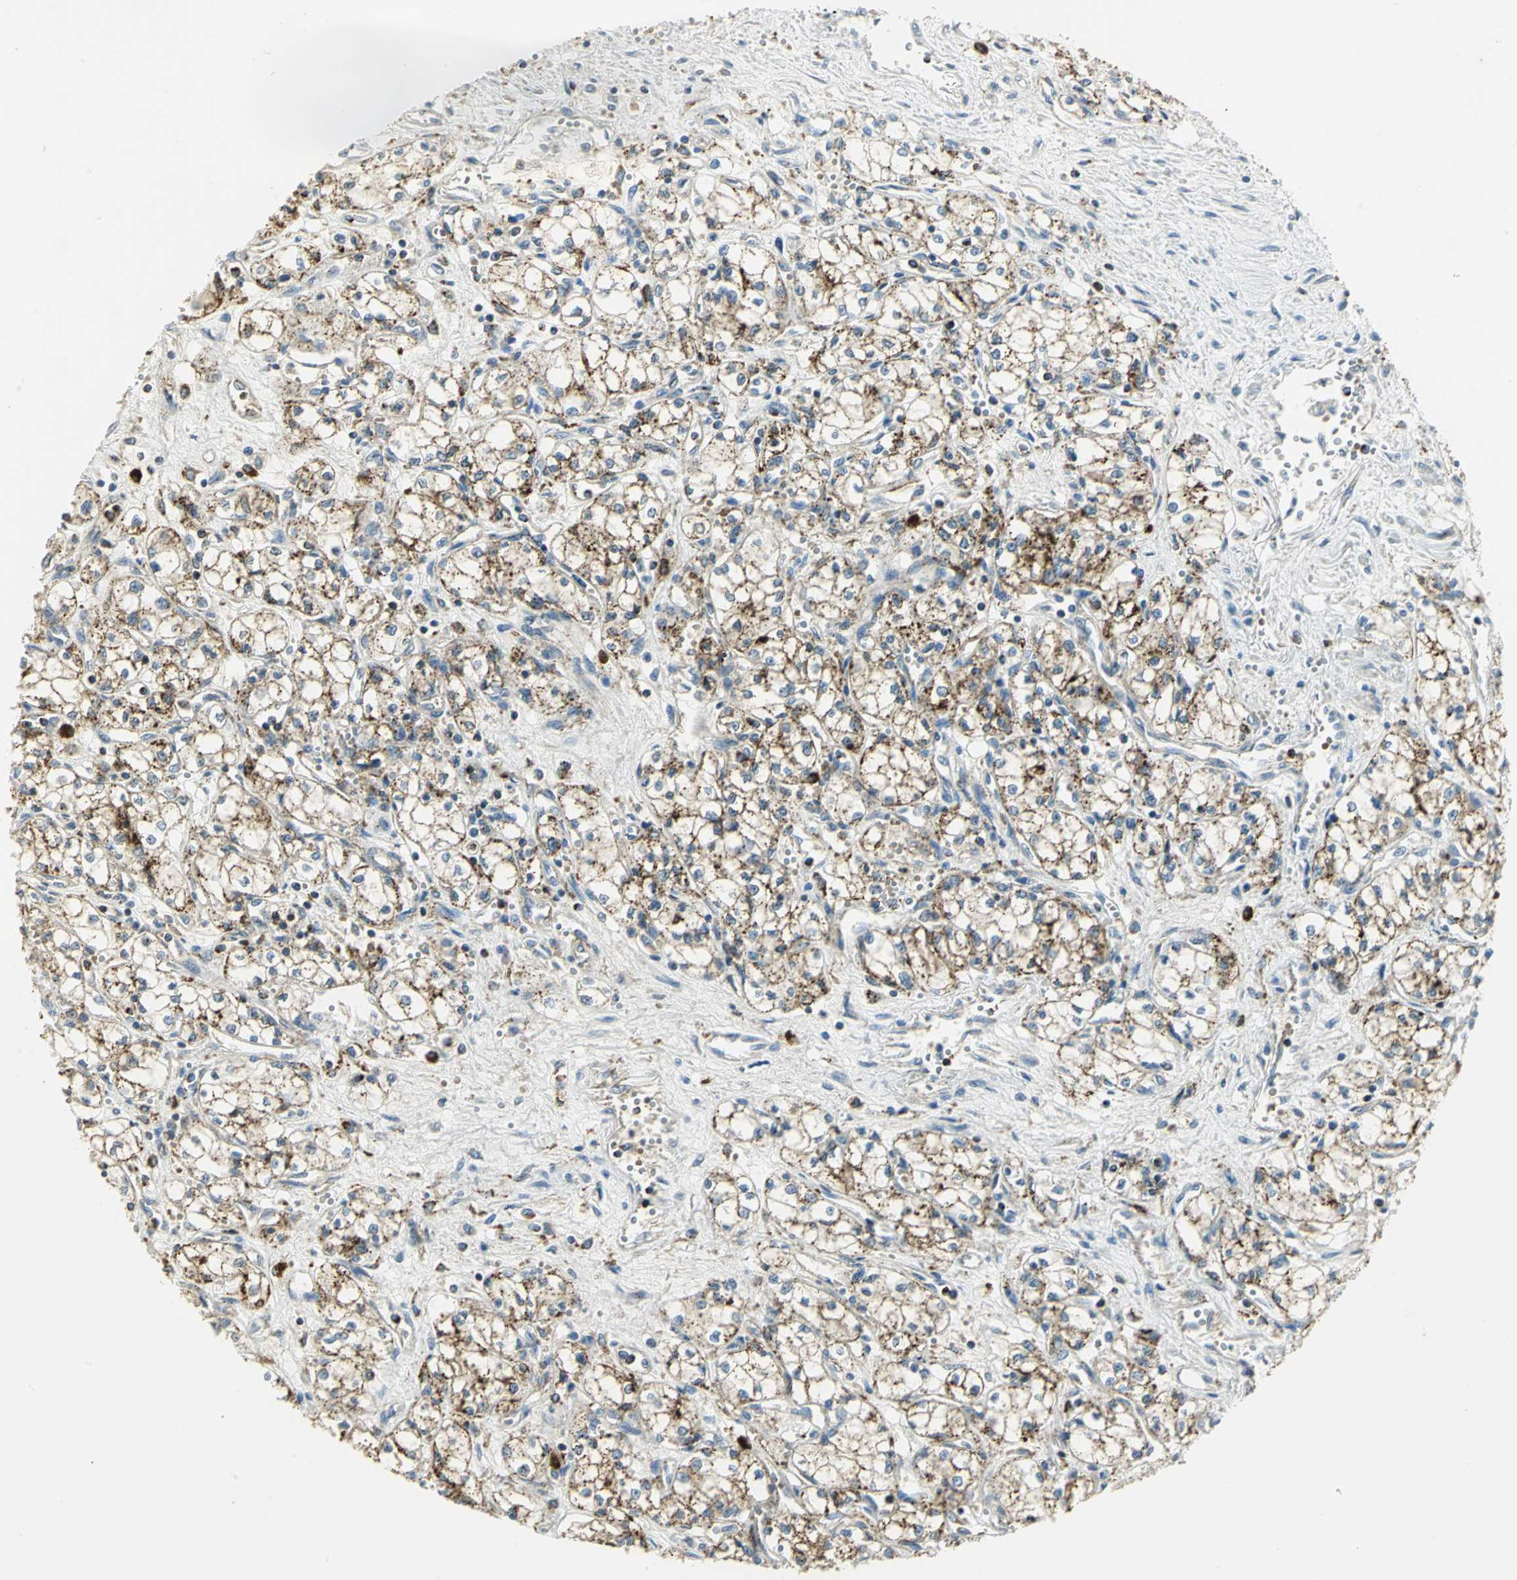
{"staining": {"intensity": "moderate", "quantity": ">75%", "location": "cytoplasmic/membranous"}, "tissue": "renal cancer", "cell_type": "Tumor cells", "image_type": "cancer", "snomed": [{"axis": "morphology", "description": "Normal tissue, NOS"}, {"axis": "morphology", "description": "Adenocarcinoma, NOS"}, {"axis": "topography", "description": "Kidney"}], "caption": "The image demonstrates staining of adenocarcinoma (renal), revealing moderate cytoplasmic/membranous protein expression (brown color) within tumor cells.", "gene": "ARSA", "patient": {"sex": "male", "age": 59}}